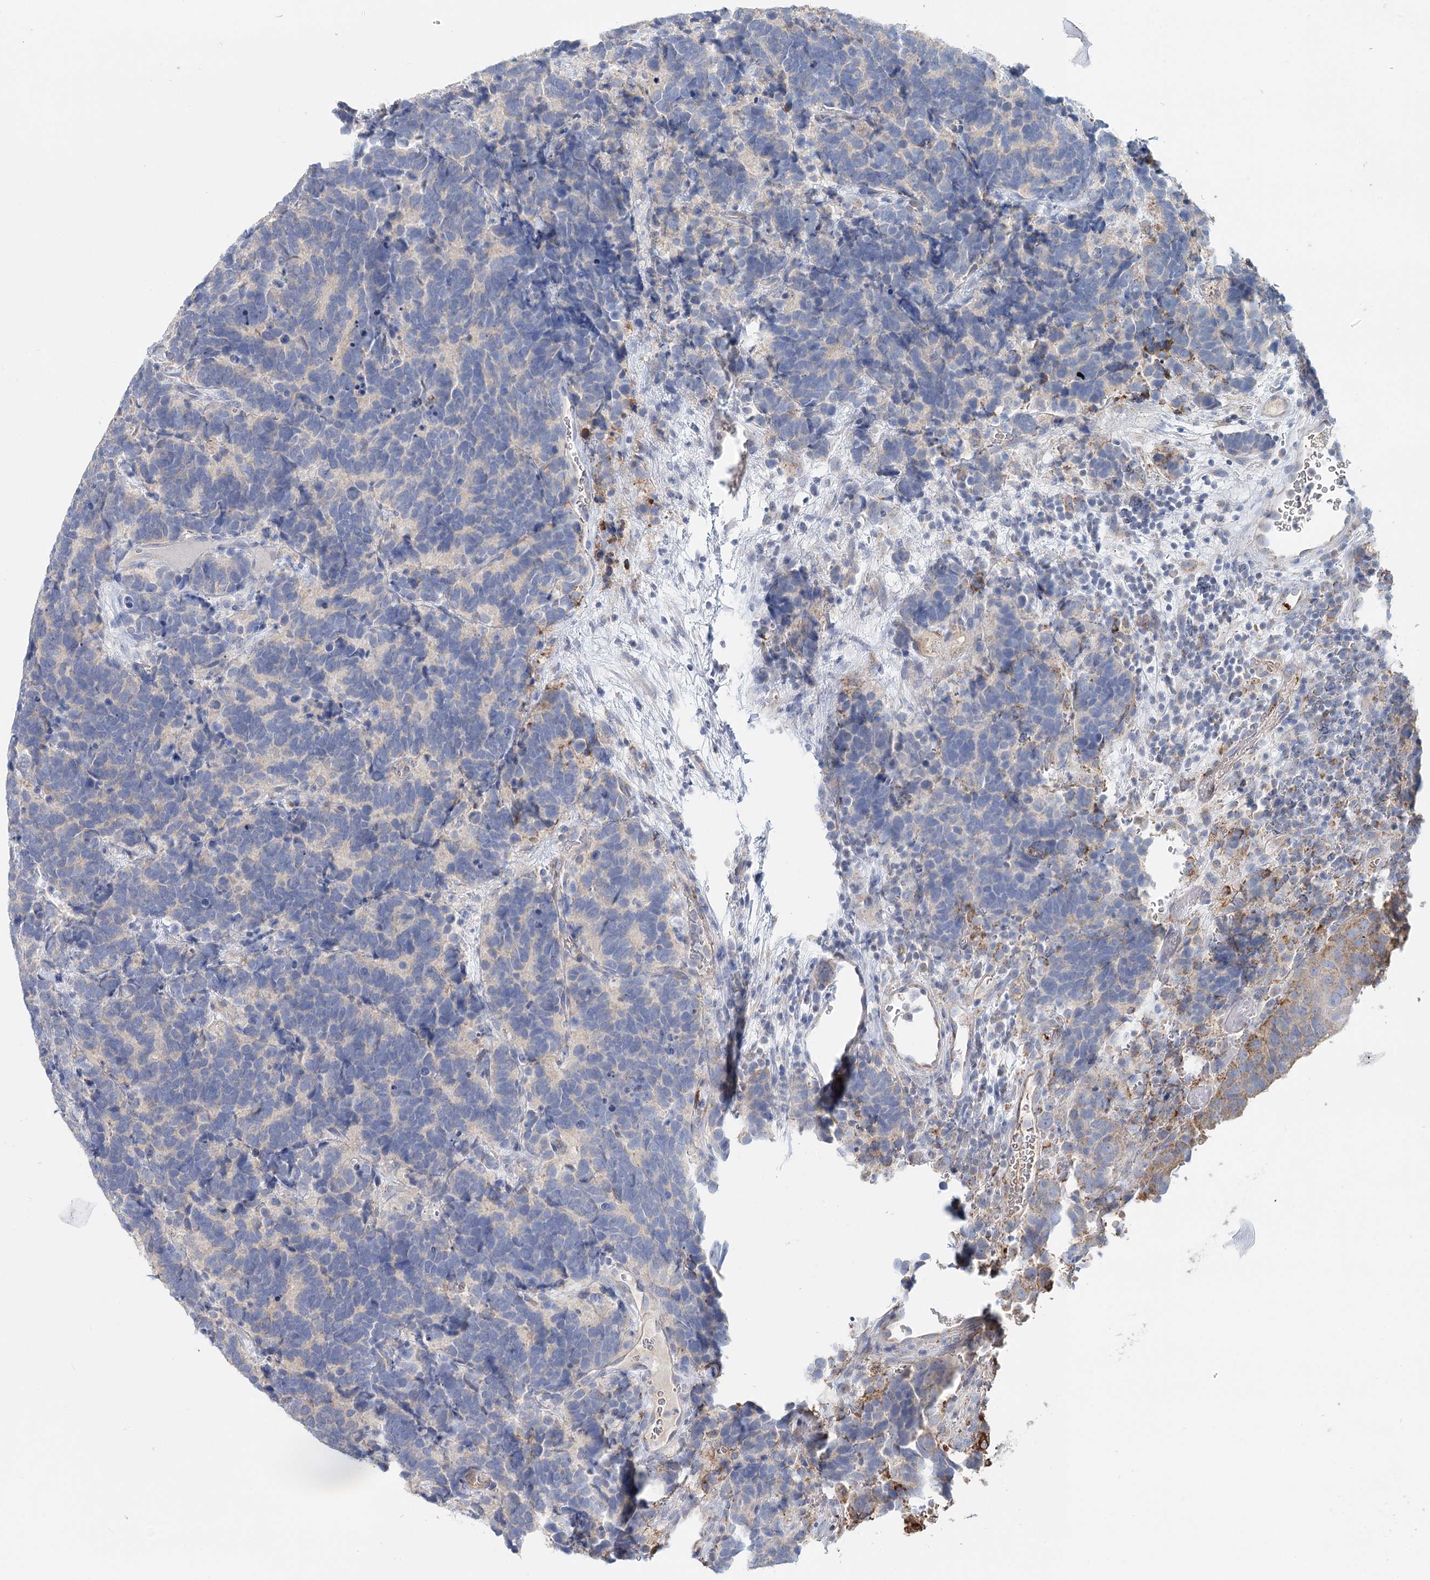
{"staining": {"intensity": "negative", "quantity": "none", "location": "none"}, "tissue": "carcinoid", "cell_type": "Tumor cells", "image_type": "cancer", "snomed": [{"axis": "morphology", "description": "Carcinoma, NOS"}, {"axis": "morphology", "description": "Carcinoid, malignant, NOS"}, {"axis": "topography", "description": "Urinary bladder"}], "caption": "Malignant carcinoid was stained to show a protein in brown. There is no significant positivity in tumor cells. Brightfield microscopy of IHC stained with DAB (3,3'-diaminobenzidine) (brown) and hematoxylin (blue), captured at high magnification.", "gene": "ARHGAP44", "patient": {"sex": "male", "age": 57}}